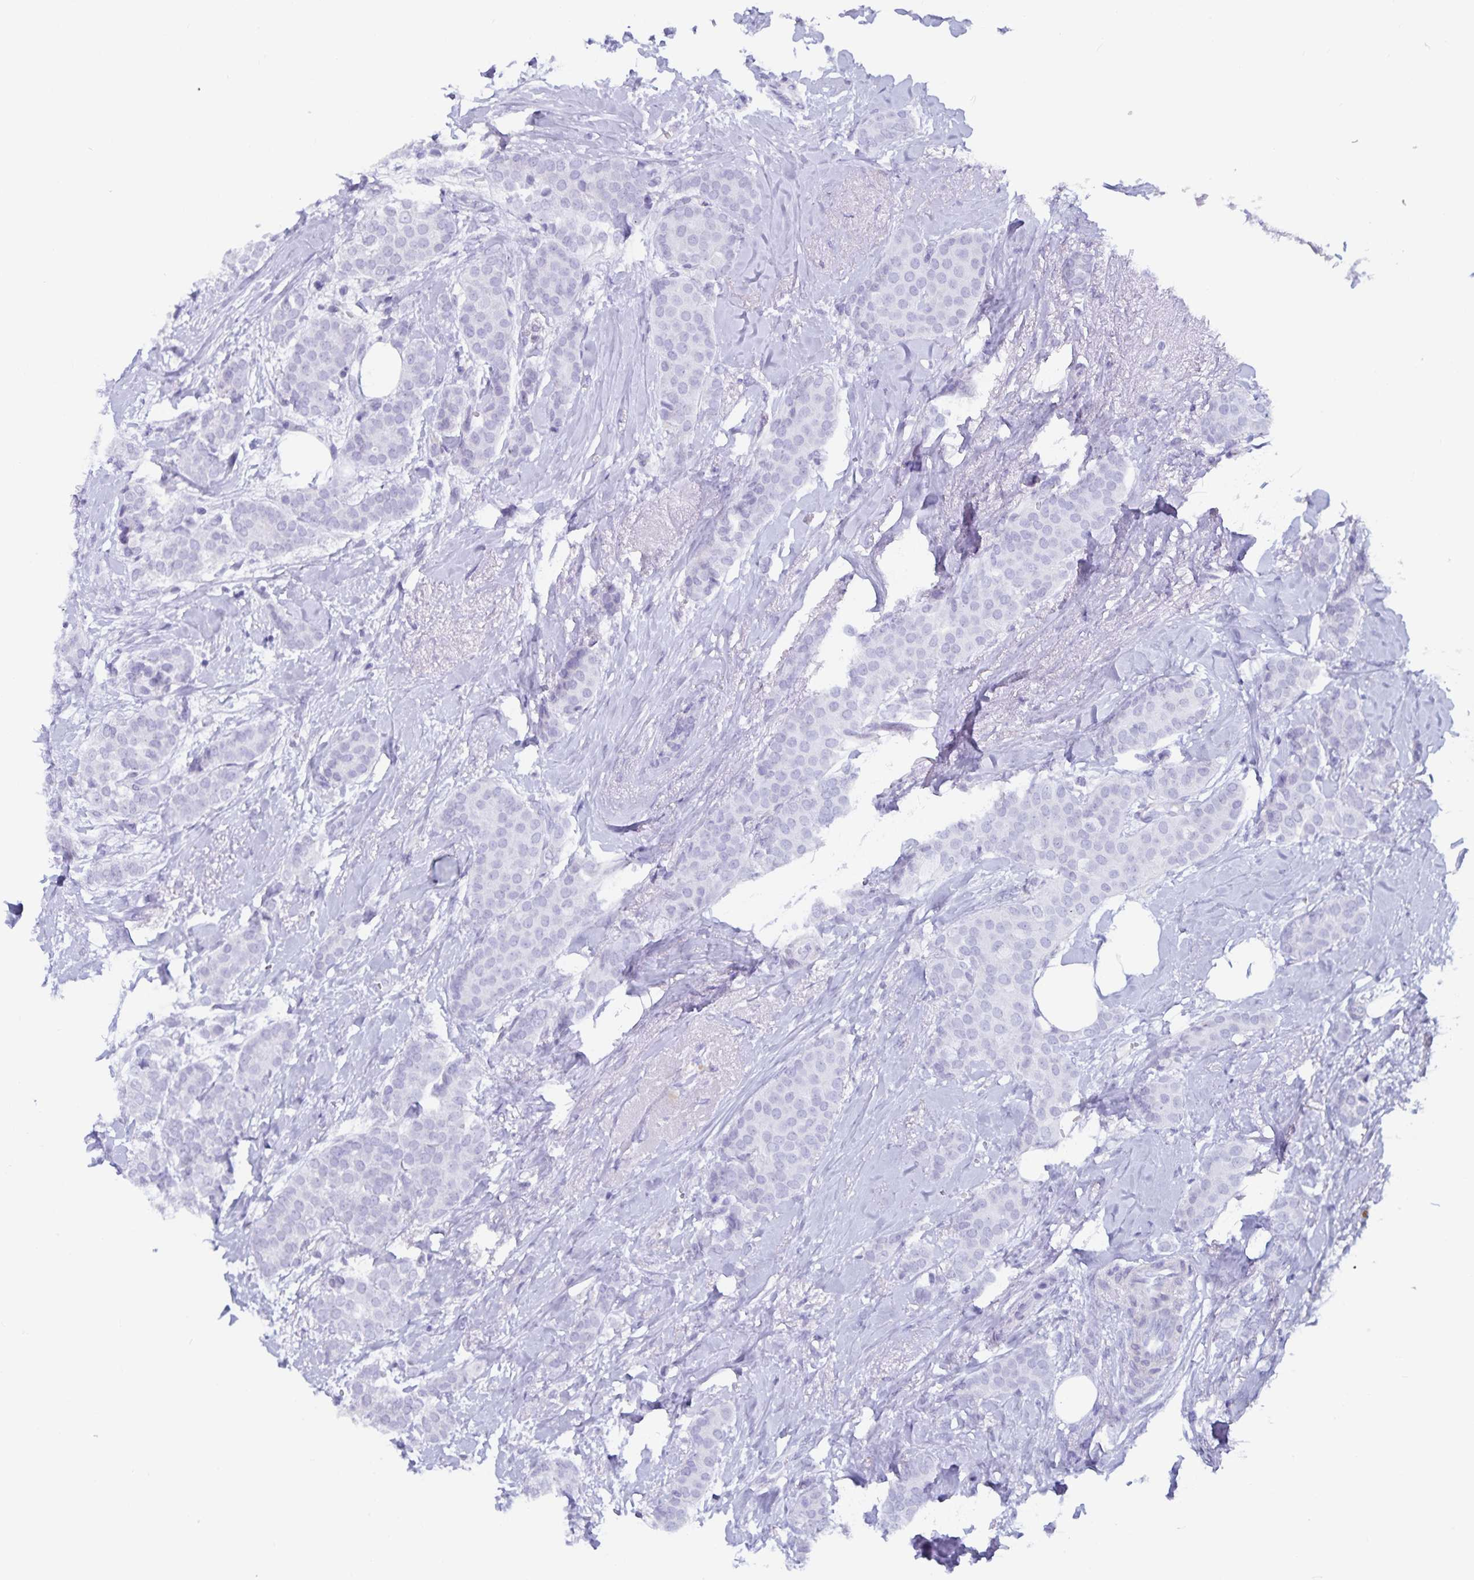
{"staining": {"intensity": "negative", "quantity": "none", "location": "none"}, "tissue": "breast cancer", "cell_type": "Tumor cells", "image_type": "cancer", "snomed": [{"axis": "morphology", "description": "Duct carcinoma"}, {"axis": "topography", "description": "Breast"}], "caption": "DAB (3,3'-diaminobenzidine) immunohistochemical staining of human breast cancer exhibits no significant expression in tumor cells.", "gene": "GPR137", "patient": {"sex": "female", "age": 79}}